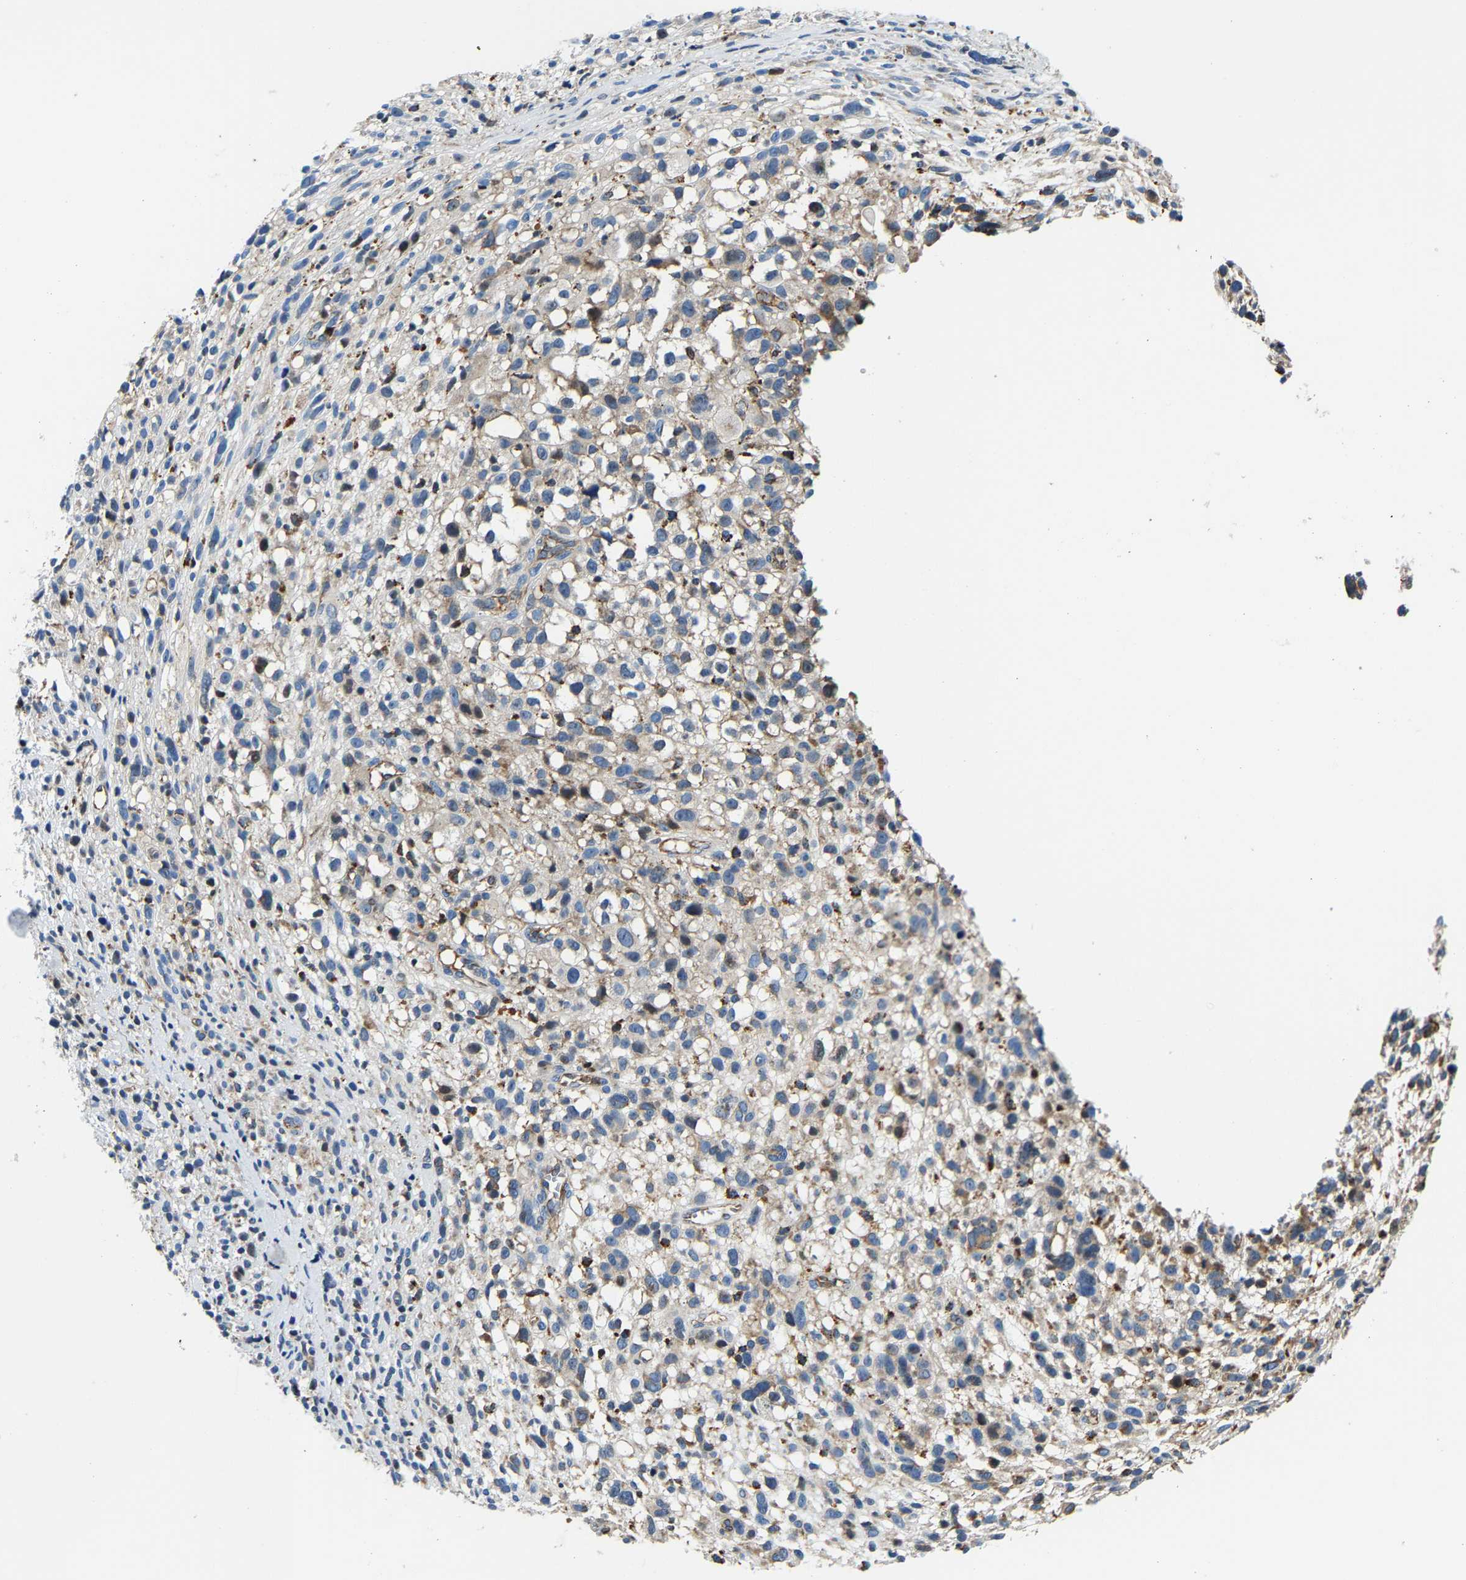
{"staining": {"intensity": "weak", "quantity": "25%-75%", "location": "cytoplasmic/membranous"}, "tissue": "melanoma", "cell_type": "Tumor cells", "image_type": "cancer", "snomed": [{"axis": "morphology", "description": "Malignant melanoma, NOS"}, {"axis": "topography", "description": "Skin"}], "caption": "Malignant melanoma stained for a protein demonstrates weak cytoplasmic/membranous positivity in tumor cells.", "gene": "DPP7", "patient": {"sex": "female", "age": 55}}